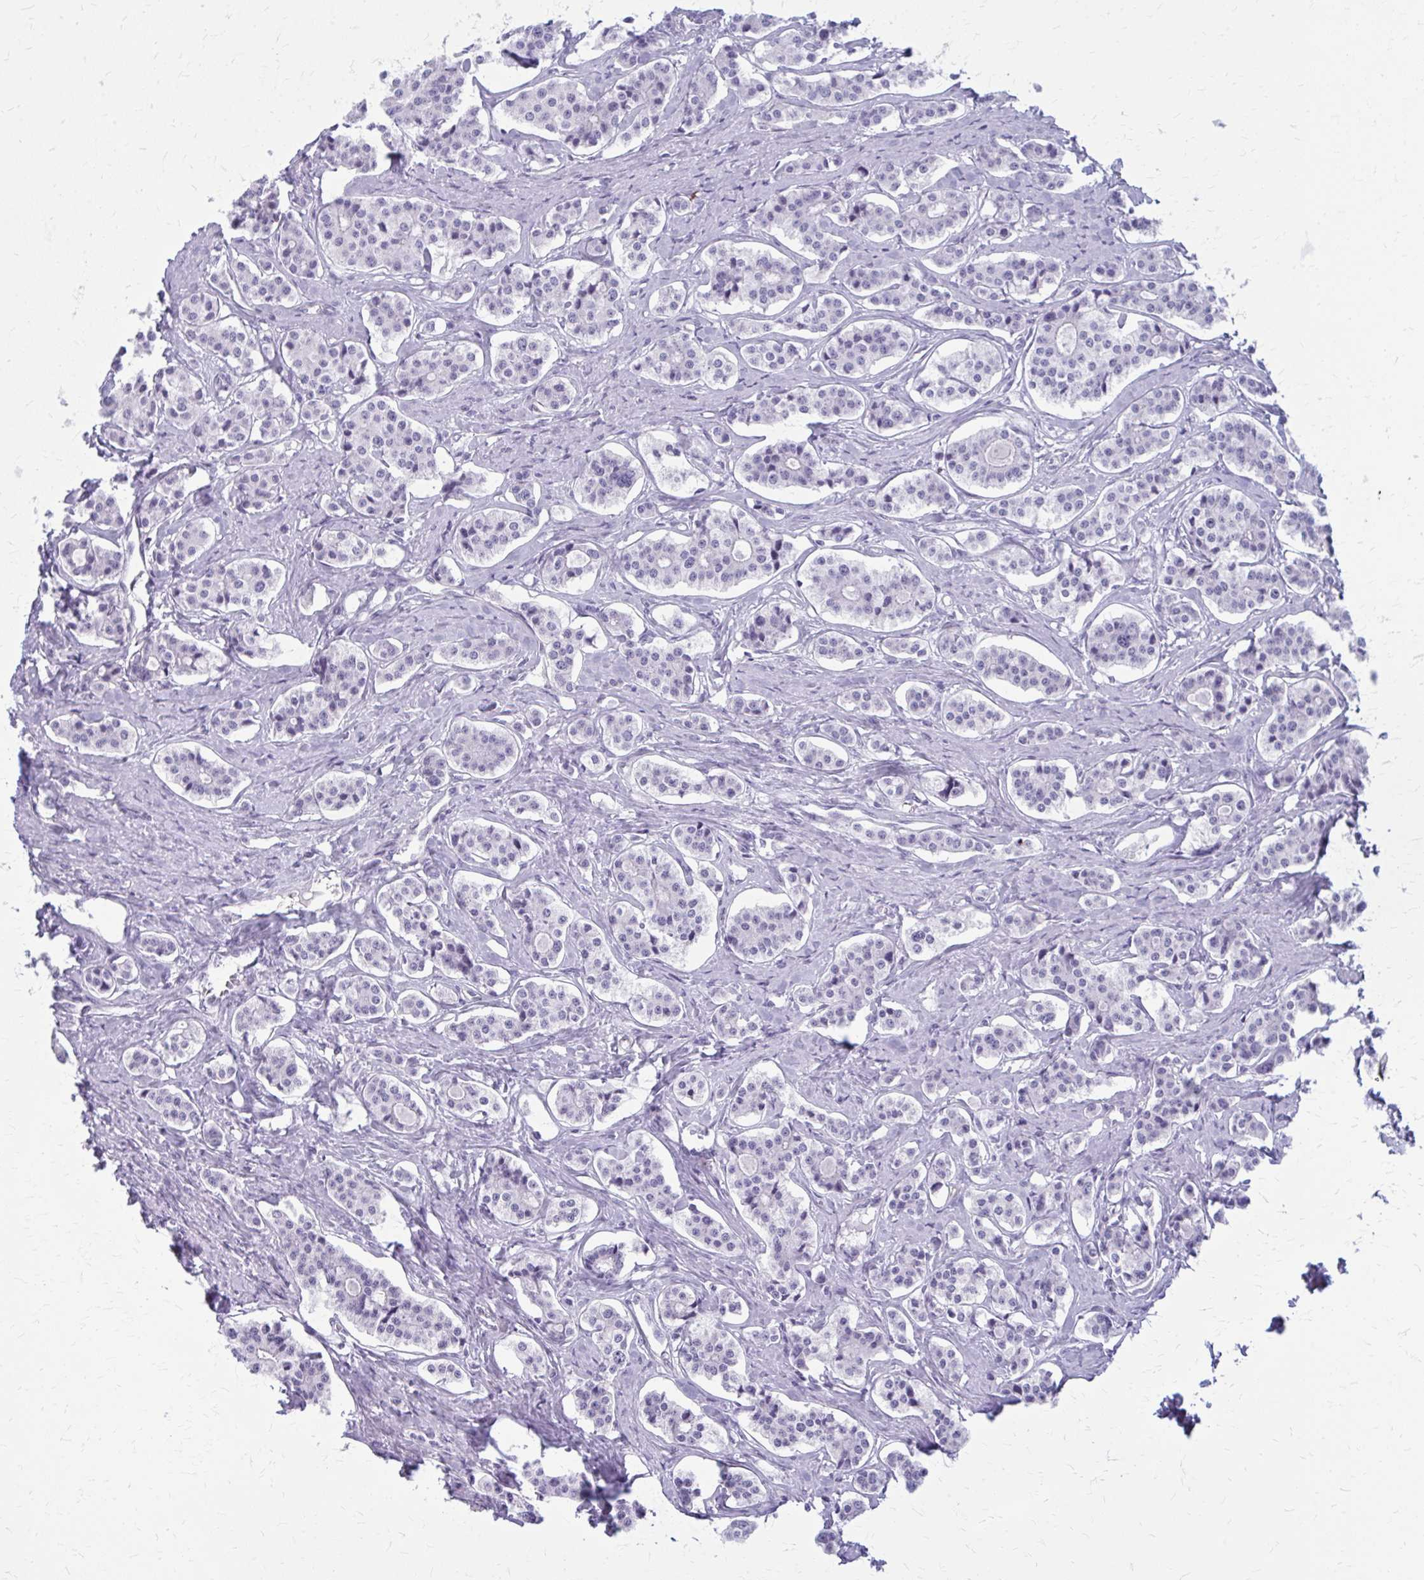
{"staining": {"intensity": "negative", "quantity": "none", "location": "none"}, "tissue": "carcinoid", "cell_type": "Tumor cells", "image_type": "cancer", "snomed": [{"axis": "morphology", "description": "Carcinoid, malignant, NOS"}, {"axis": "topography", "description": "Small intestine"}], "caption": "Immunohistochemistry micrograph of carcinoid stained for a protein (brown), which demonstrates no positivity in tumor cells.", "gene": "CASQ2", "patient": {"sex": "male", "age": 63}}